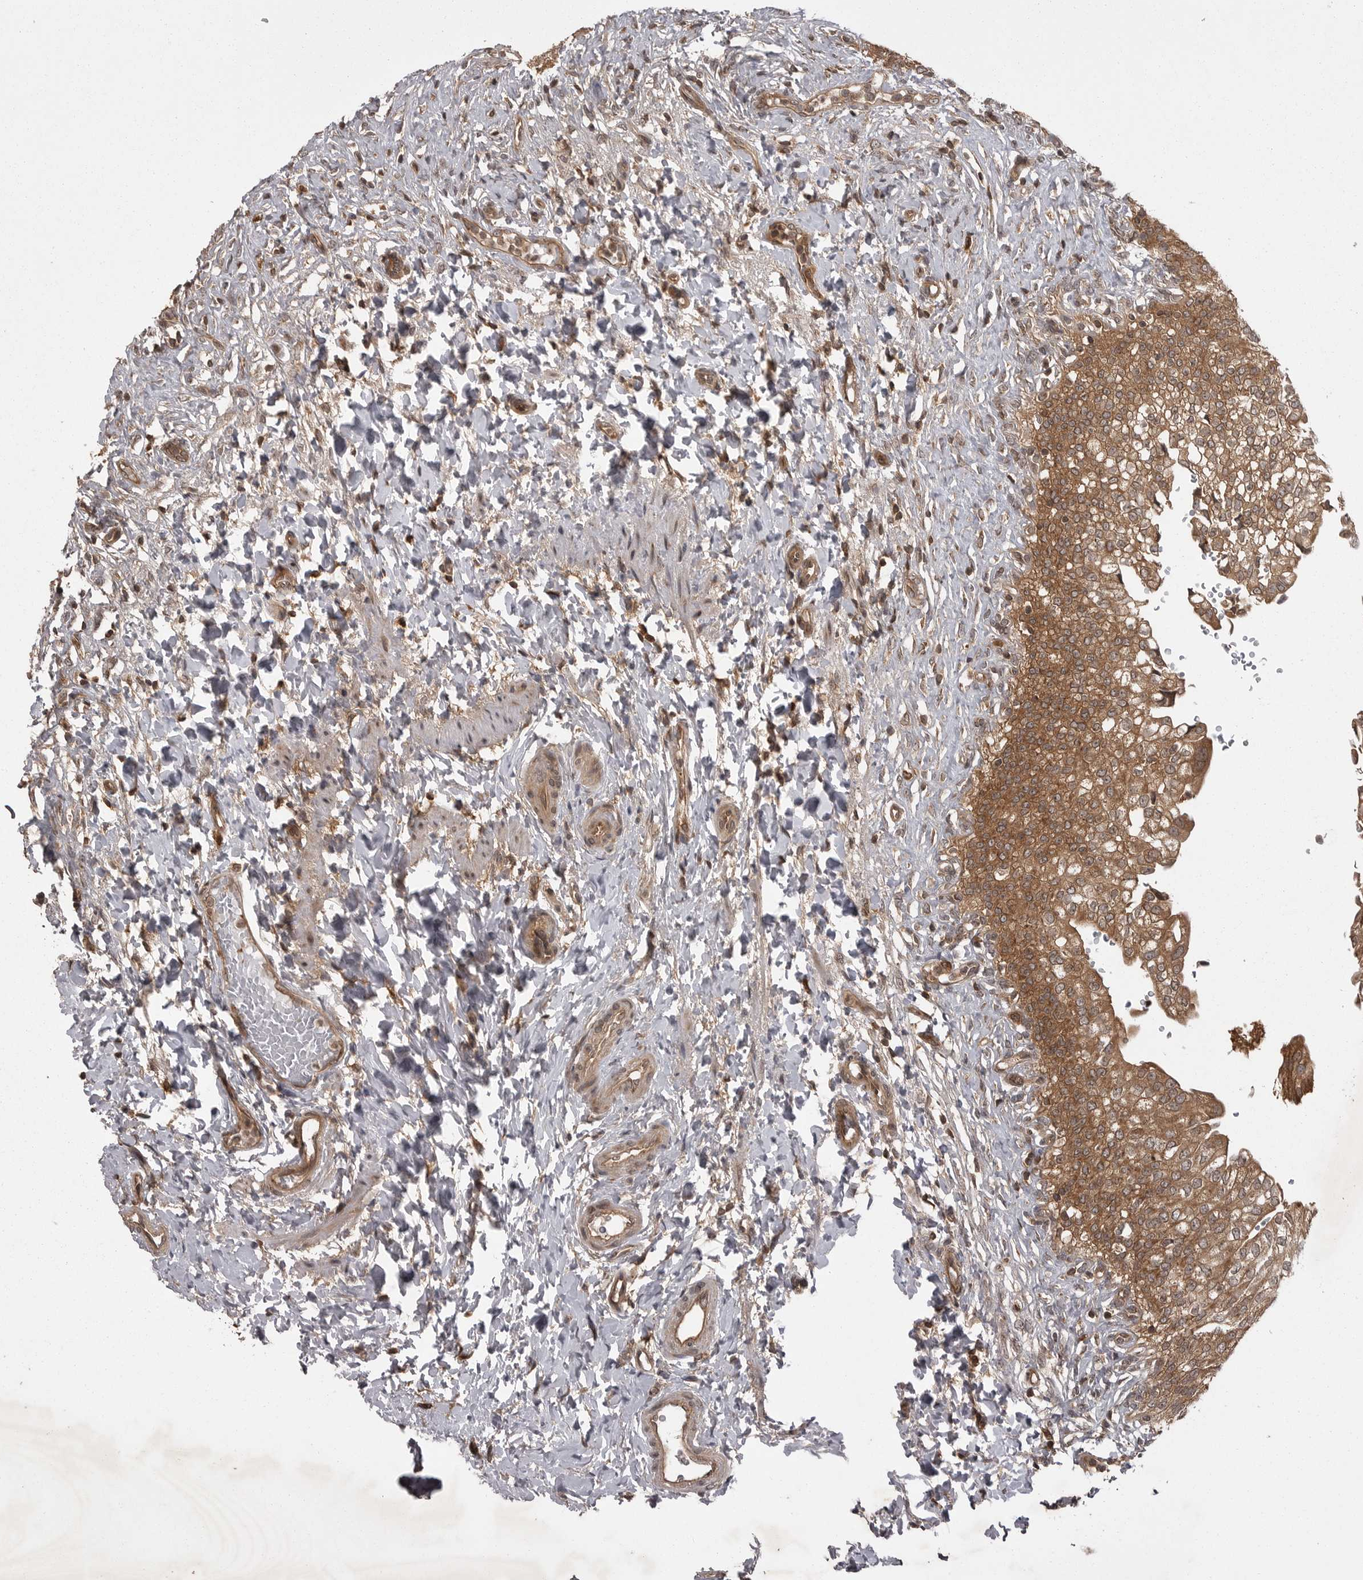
{"staining": {"intensity": "strong", "quantity": ">75%", "location": "cytoplasmic/membranous"}, "tissue": "urinary bladder", "cell_type": "Urothelial cells", "image_type": "normal", "snomed": [{"axis": "morphology", "description": "Urothelial carcinoma, High grade"}, {"axis": "topography", "description": "Urinary bladder"}], "caption": "Protein staining of benign urinary bladder shows strong cytoplasmic/membranous staining in about >75% of urothelial cells.", "gene": "STK24", "patient": {"sex": "male", "age": 46}}